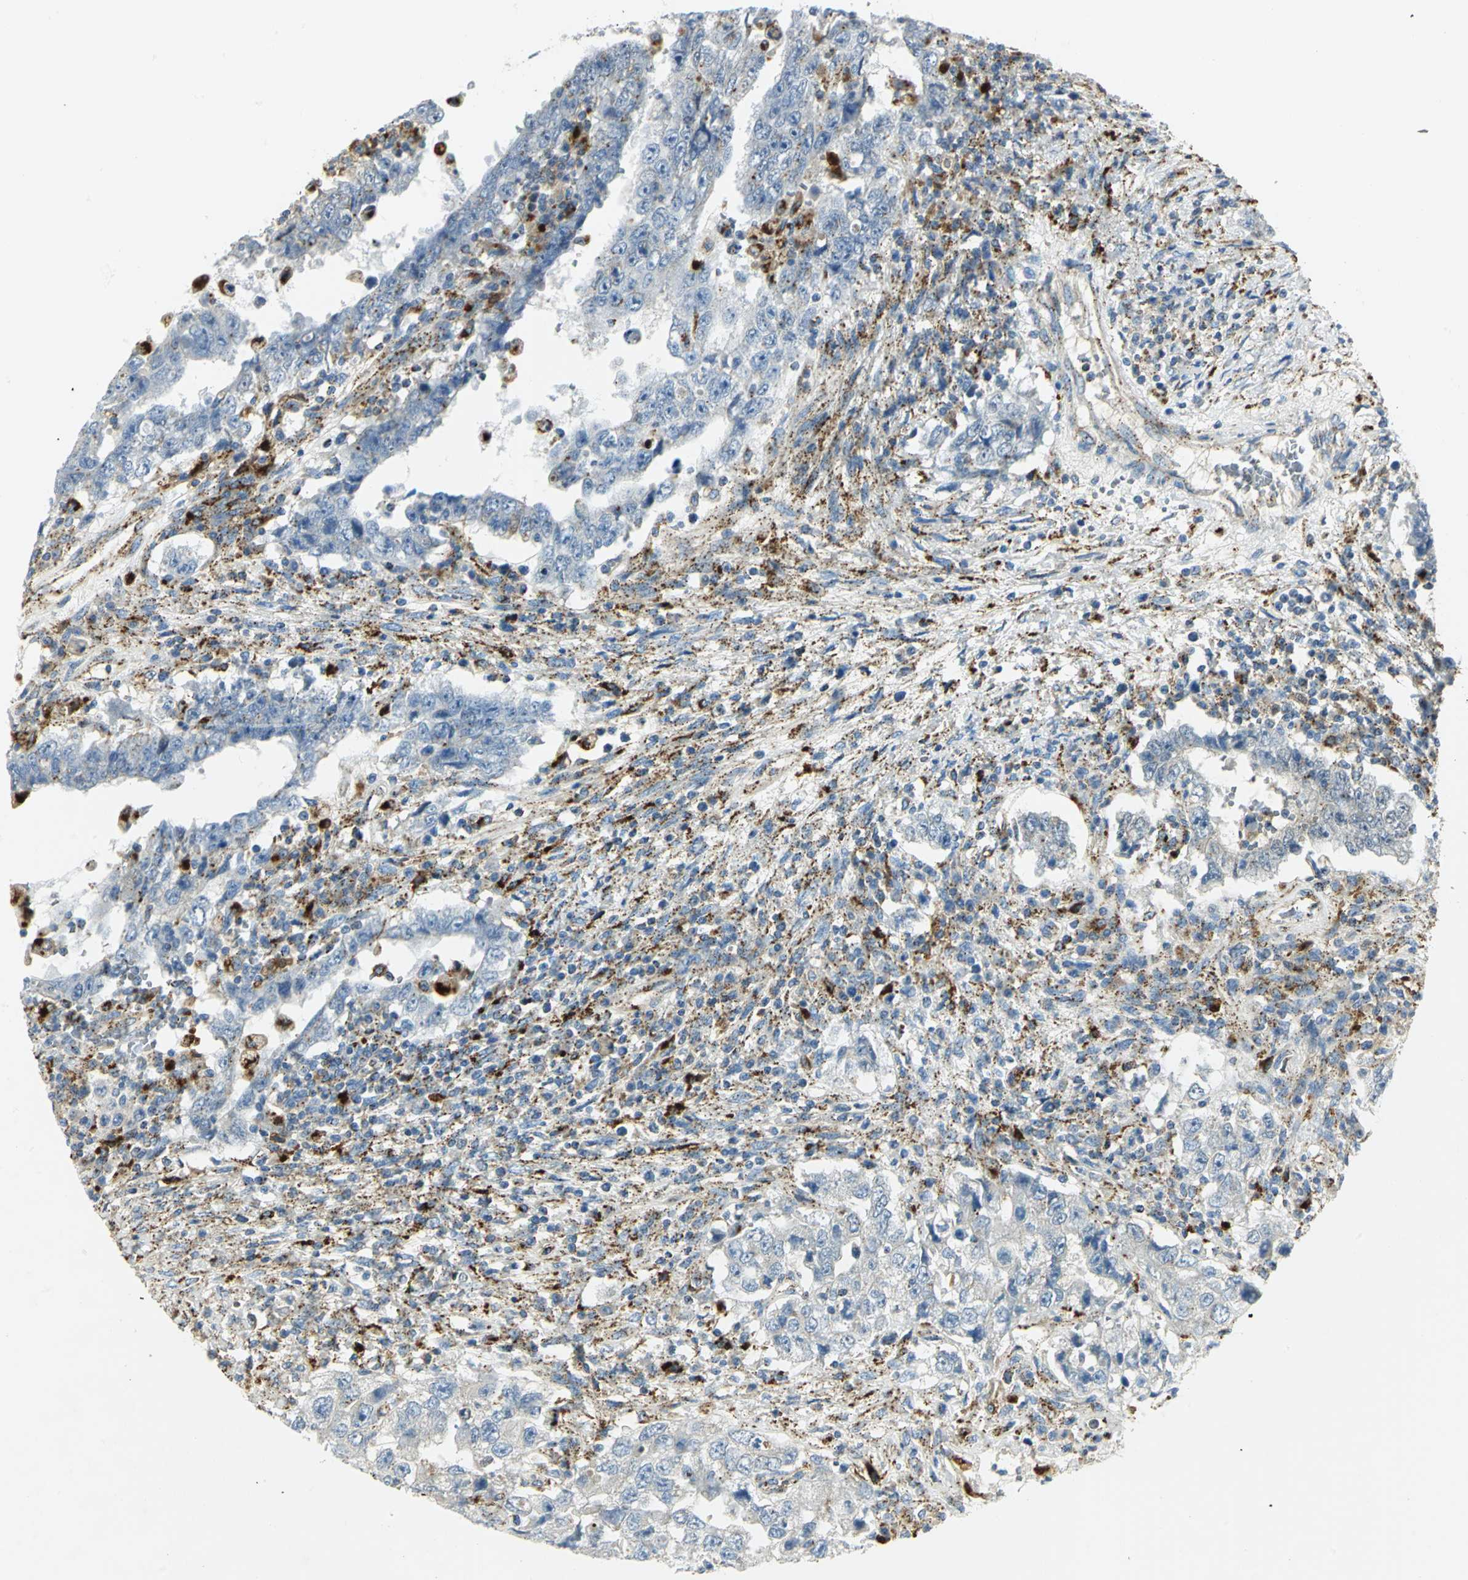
{"staining": {"intensity": "moderate", "quantity": "<25%", "location": "cytoplasmic/membranous"}, "tissue": "testis cancer", "cell_type": "Tumor cells", "image_type": "cancer", "snomed": [{"axis": "morphology", "description": "Carcinoma, Embryonal, NOS"}, {"axis": "topography", "description": "Testis"}], "caption": "The image demonstrates staining of embryonal carcinoma (testis), revealing moderate cytoplasmic/membranous protein positivity (brown color) within tumor cells. (Brightfield microscopy of DAB IHC at high magnification).", "gene": "ARSA", "patient": {"sex": "male", "age": 26}}